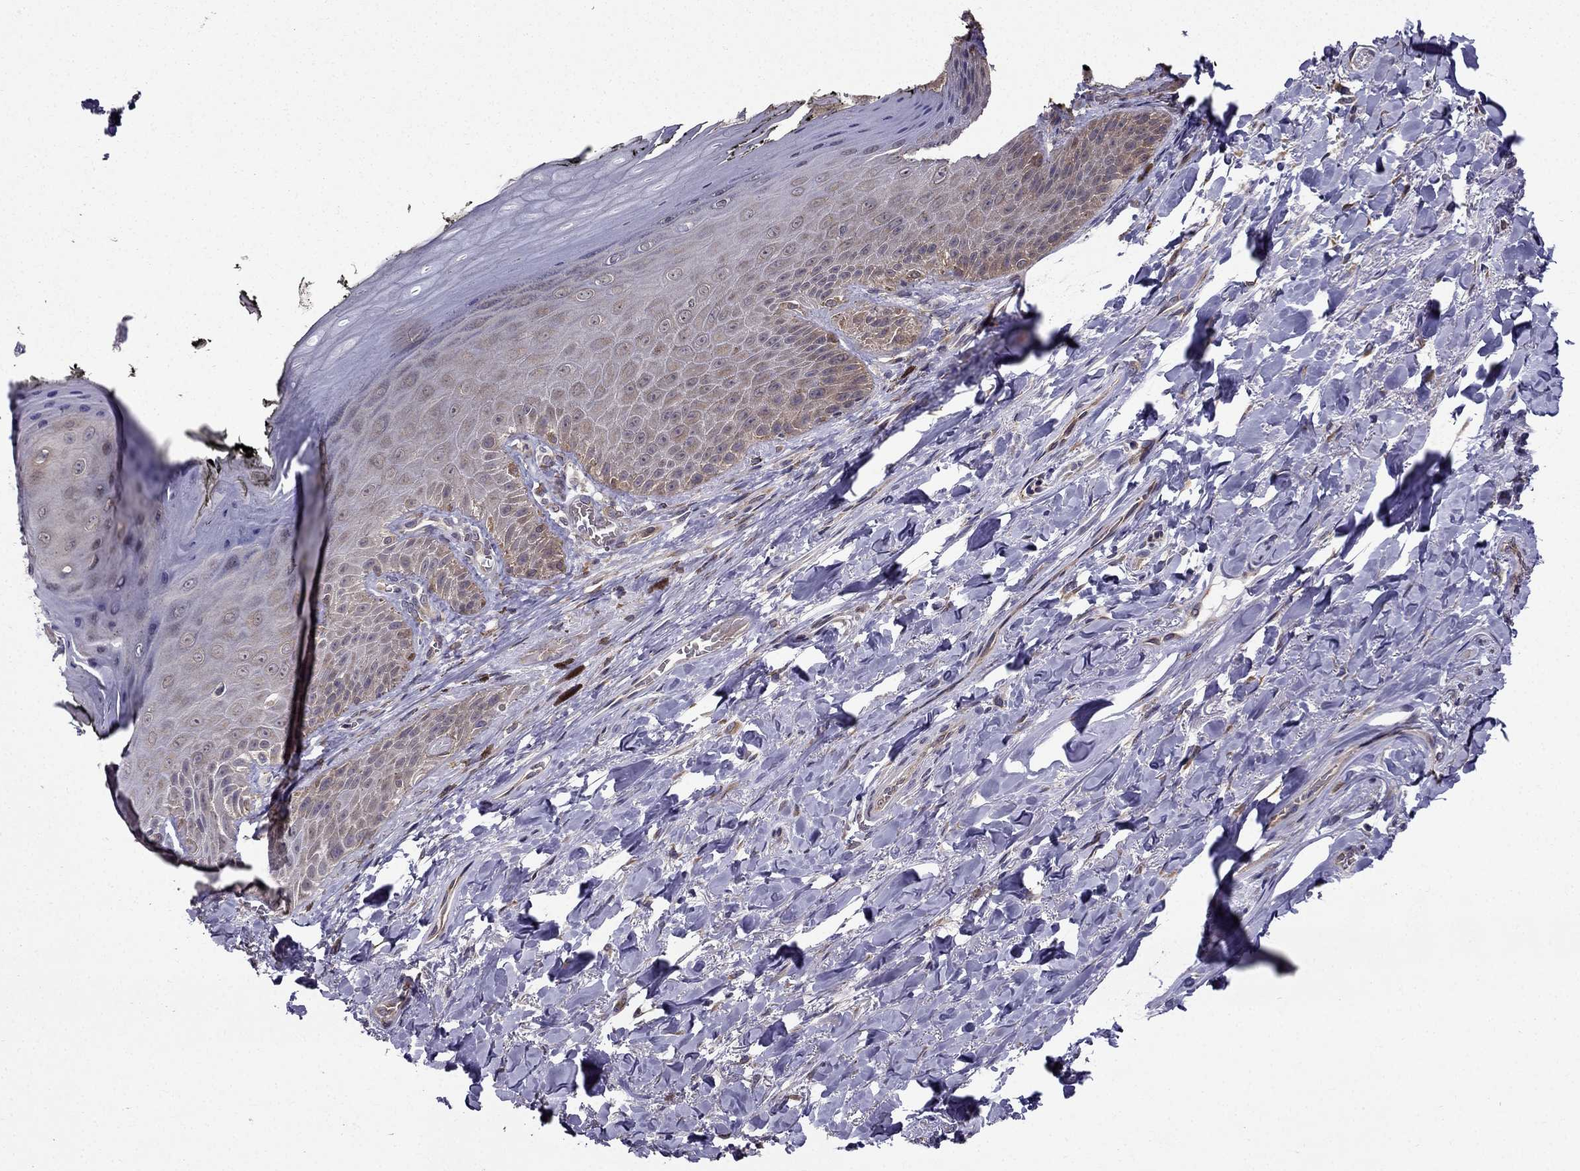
{"staining": {"intensity": "weak", "quantity": "<25%", "location": "cytoplasmic/membranous"}, "tissue": "skin", "cell_type": "Epidermal cells", "image_type": "normal", "snomed": [{"axis": "morphology", "description": "Normal tissue, NOS"}, {"axis": "topography", "description": "Anal"}, {"axis": "topography", "description": "Peripheral nerve tissue"}], "caption": "Photomicrograph shows no protein staining in epidermal cells of normal skin. The staining is performed using DAB (3,3'-diaminobenzidine) brown chromogen with nuclei counter-stained in using hematoxylin.", "gene": "ARHGEF28", "patient": {"sex": "male", "age": 53}}